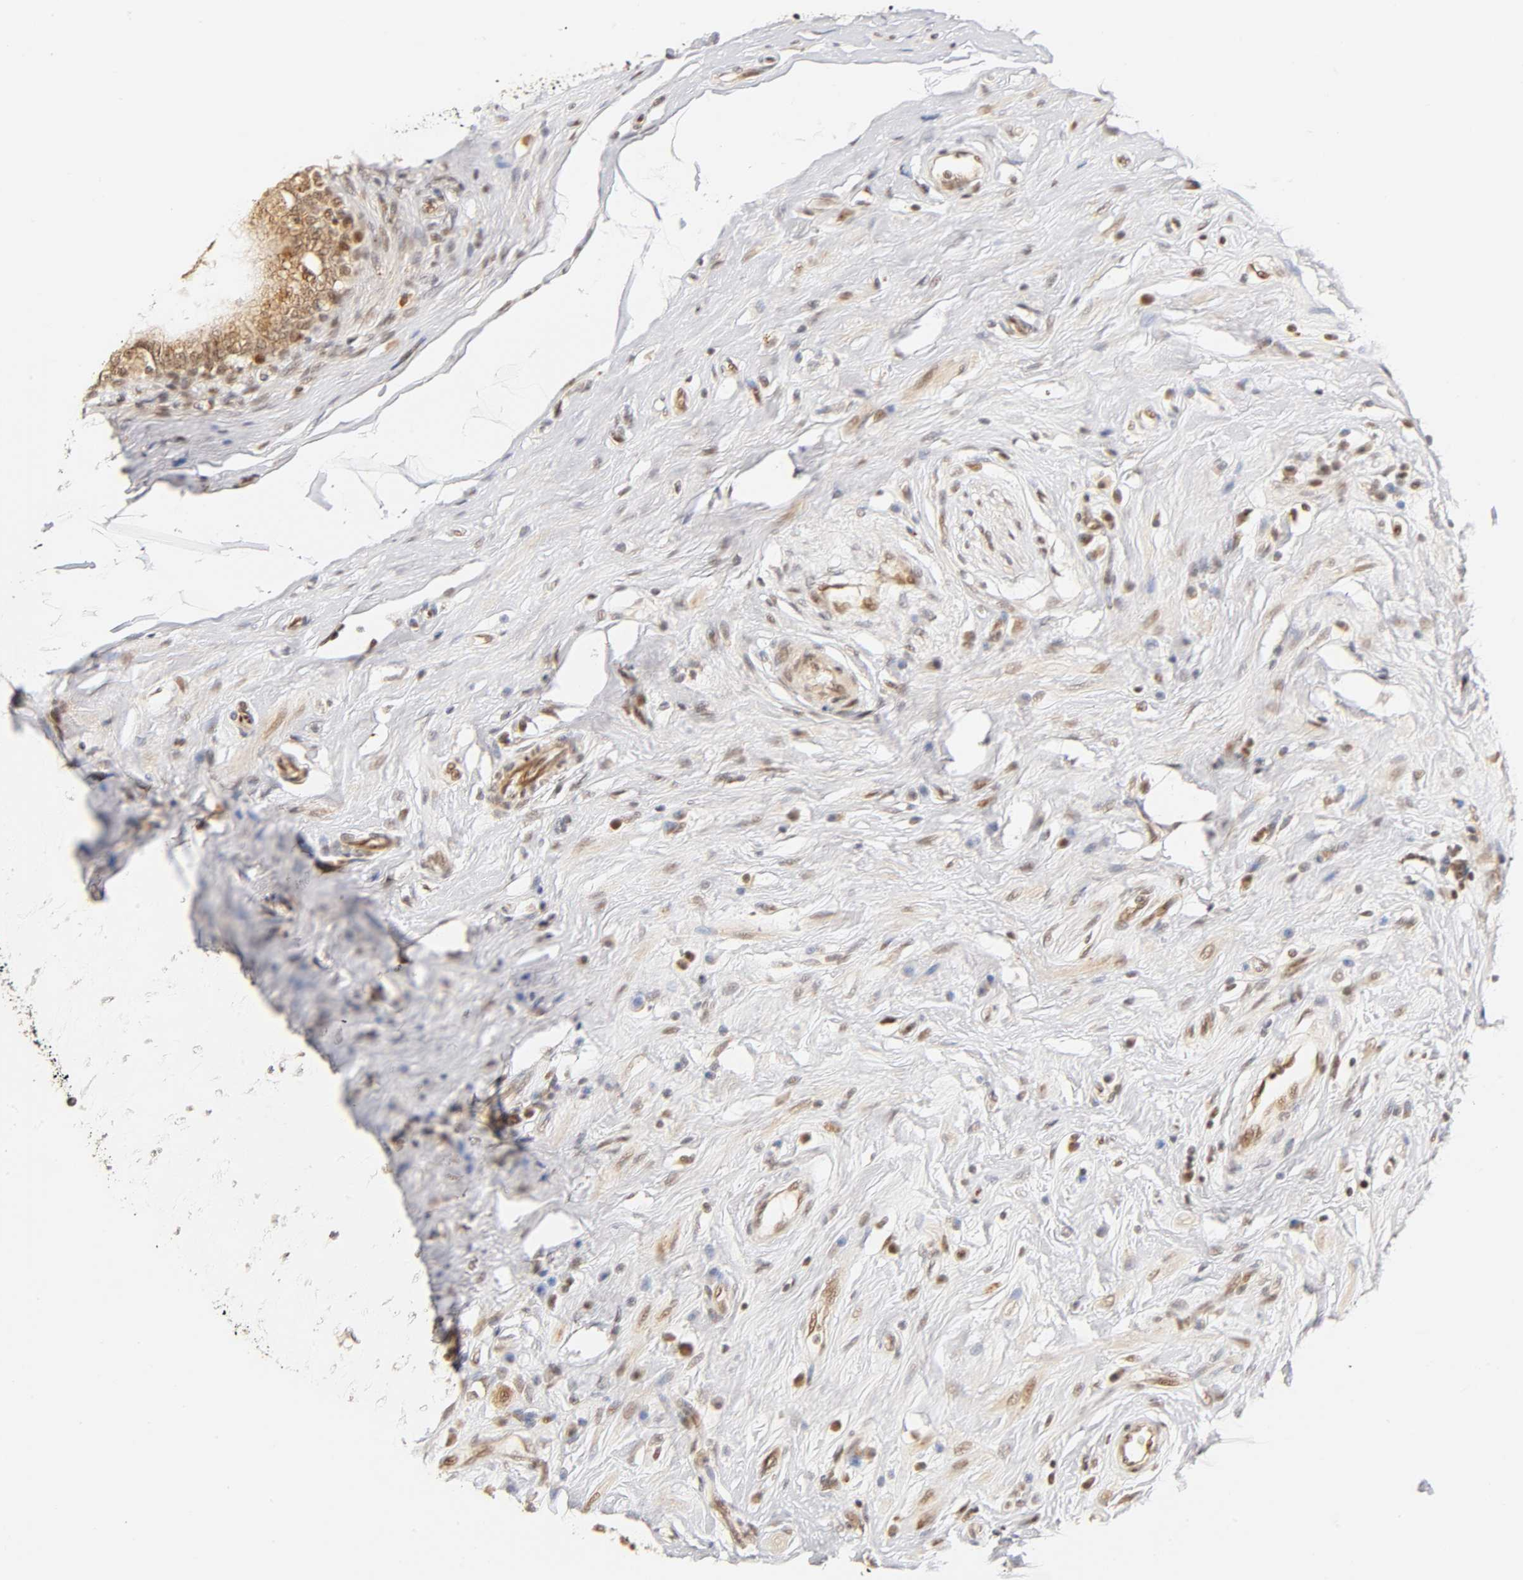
{"staining": {"intensity": "moderate", "quantity": "25%-75%", "location": "cytoplasmic/membranous,nuclear"}, "tissue": "epididymis", "cell_type": "Glandular cells", "image_type": "normal", "snomed": [{"axis": "morphology", "description": "Normal tissue, NOS"}, {"axis": "morphology", "description": "Inflammation, NOS"}, {"axis": "topography", "description": "Epididymis"}], "caption": "Immunohistochemical staining of benign human epididymis reveals medium levels of moderate cytoplasmic/membranous,nuclear positivity in about 25%-75% of glandular cells.", "gene": "TAF10", "patient": {"sex": "male", "age": 84}}